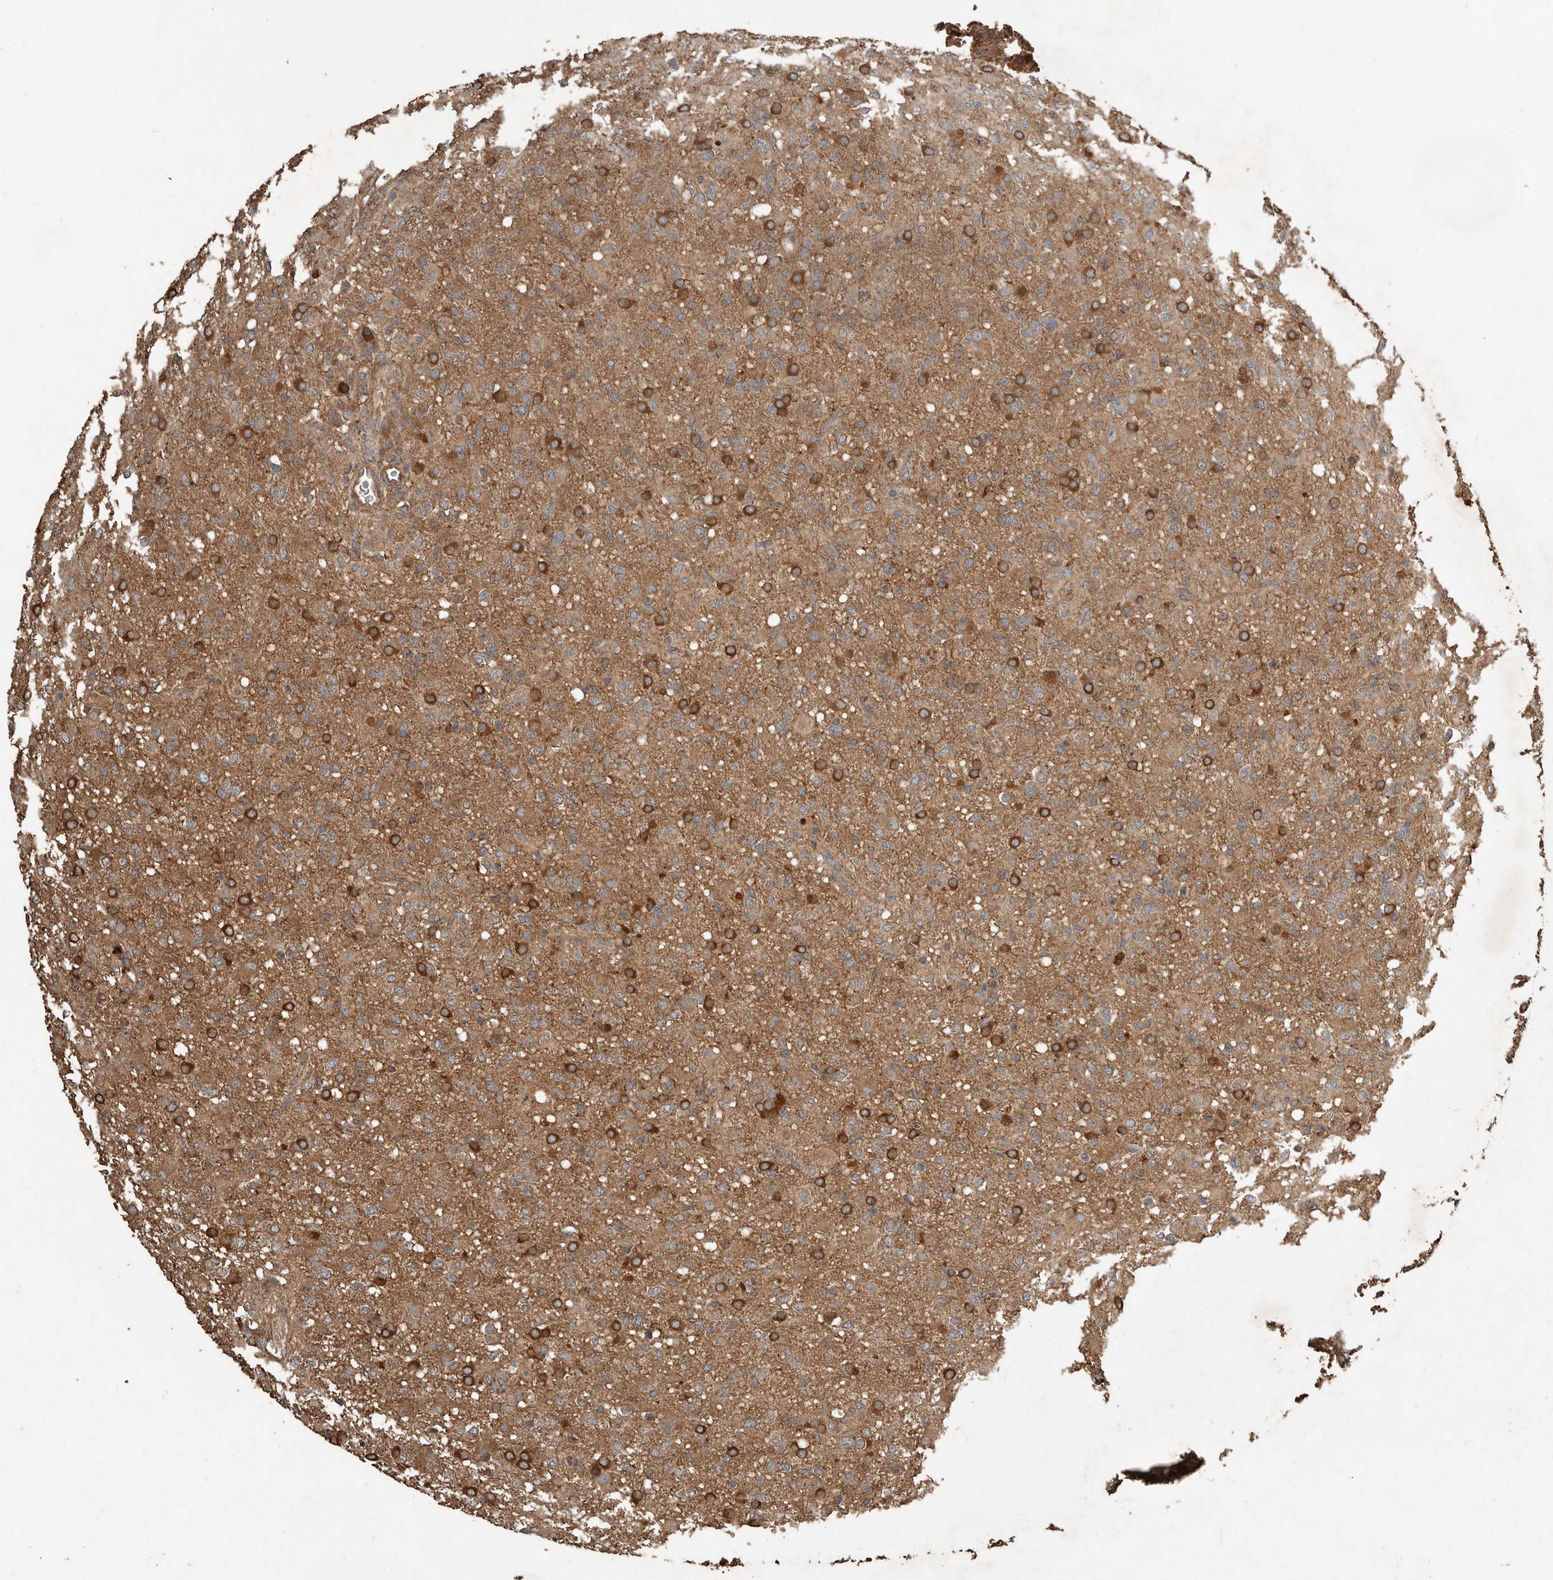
{"staining": {"intensity": "strong", "quantity": "25%-75%", "location": "cytoplasmic/membranous"}, "tissue": "glioma", "cell_type": "Tumor cells", "image_type": "cancer", "snomed": [{"axis": "morphology", "description": "Glioma, malignant, High grade"}, {"axis": "topography", "description": "Brain"}], "caption": "DAB immunohistochemical staining of malignant glioma (high-grade) exhibits strong cytoplasmic/membranous protein positivity in approximately 25%-75% of tumor cells.", "gene": "RNF207", "patient": {"sex": "female", "age": 57}}